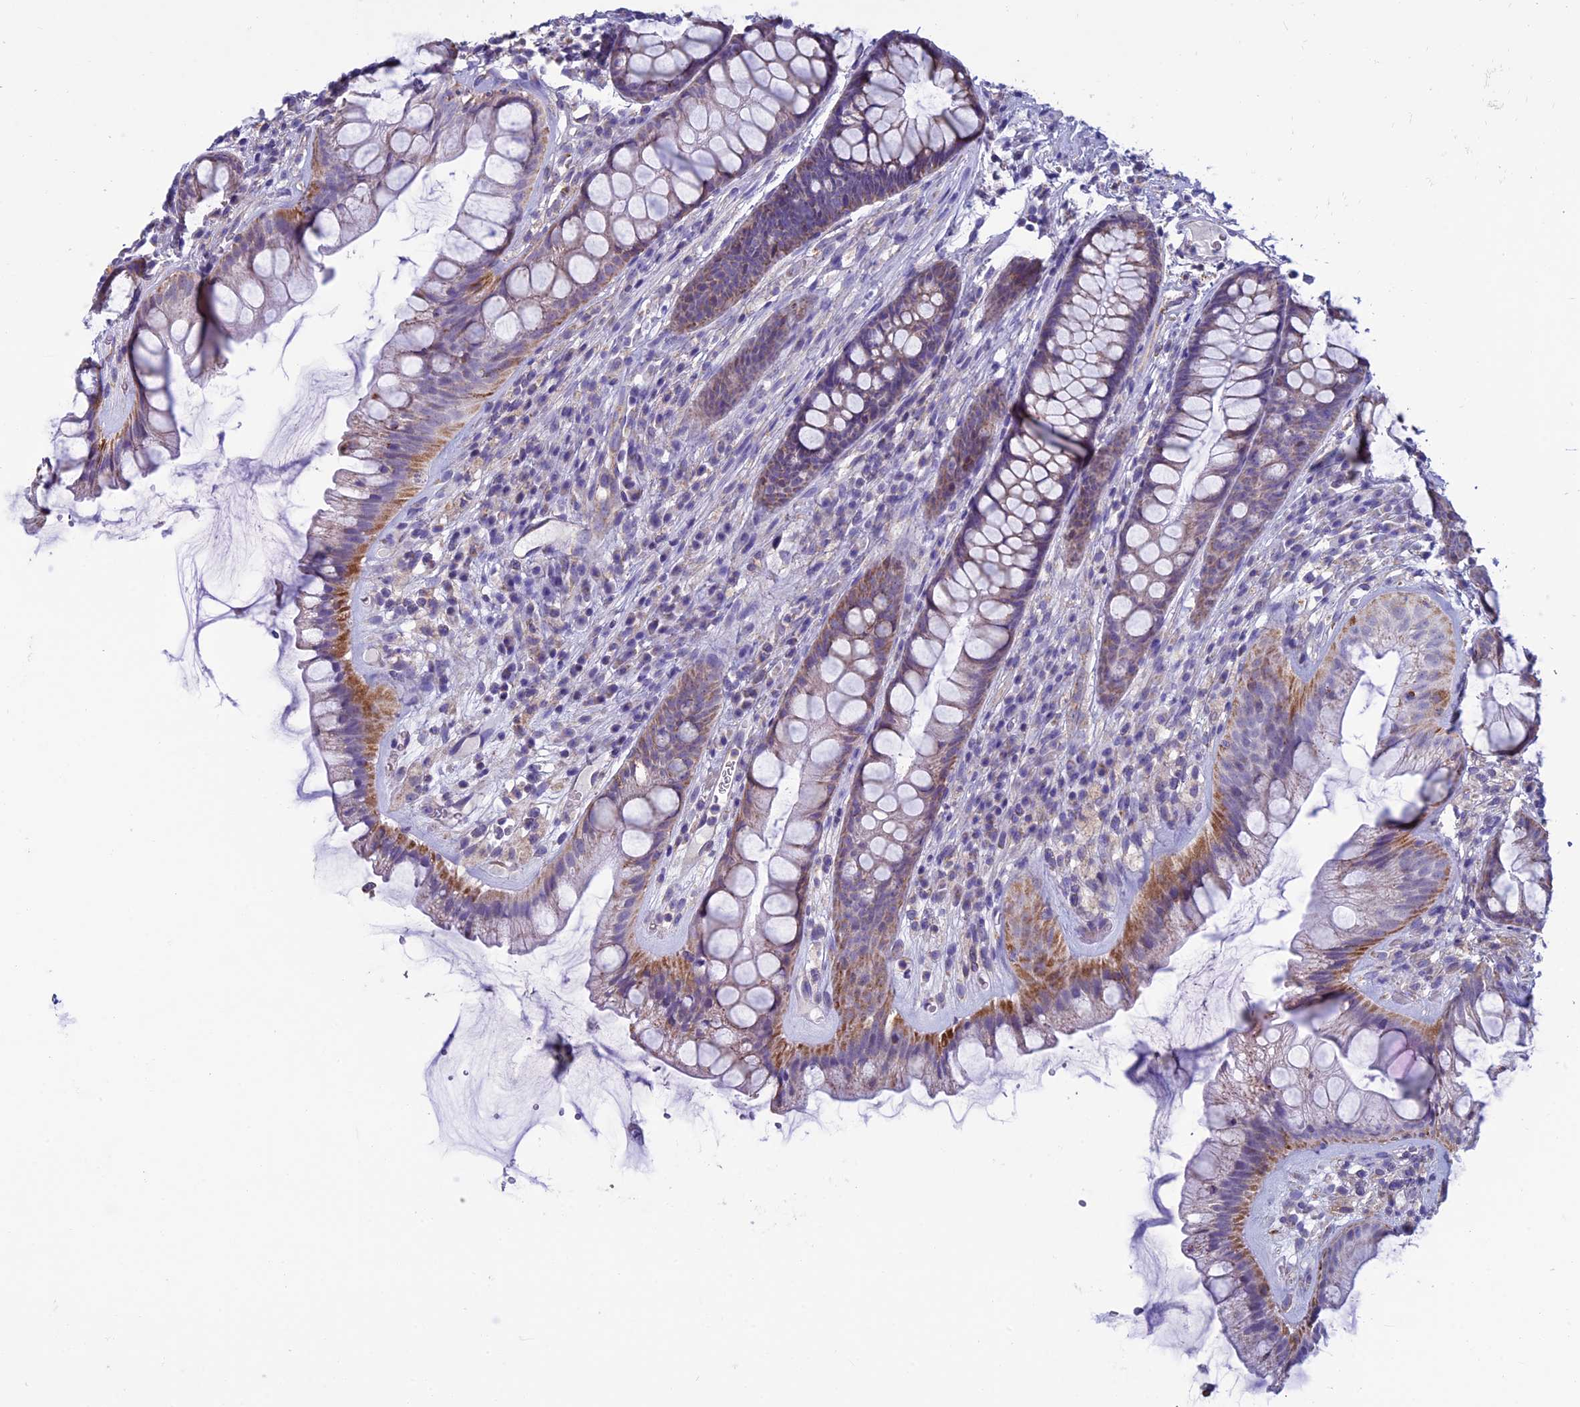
{"staining": {"intensity": "moderate", "quantity": "25%-75%", "location": "cytoplasmic/membranous"}, "tissue": "rectum", "cell_type": "Glandular cells", "image_type": "normal", "snomed": [{"axis": "morphology", "description": "Normal tissue, NOS"}, {"axis": "topography", "description": "Rectum"}], "caption": "IHC (DAB) staining of benign rectum displays moderate cytoplasmic/membranous protein positivity in about 25%-75% of glandular cells. (DAB (3,3'-diaminobenzidine) IHC, brown staining for protein, blue staining for nuclei).", "gene": "MFSD12", "patient": {"sex": "male", "age": 74}}